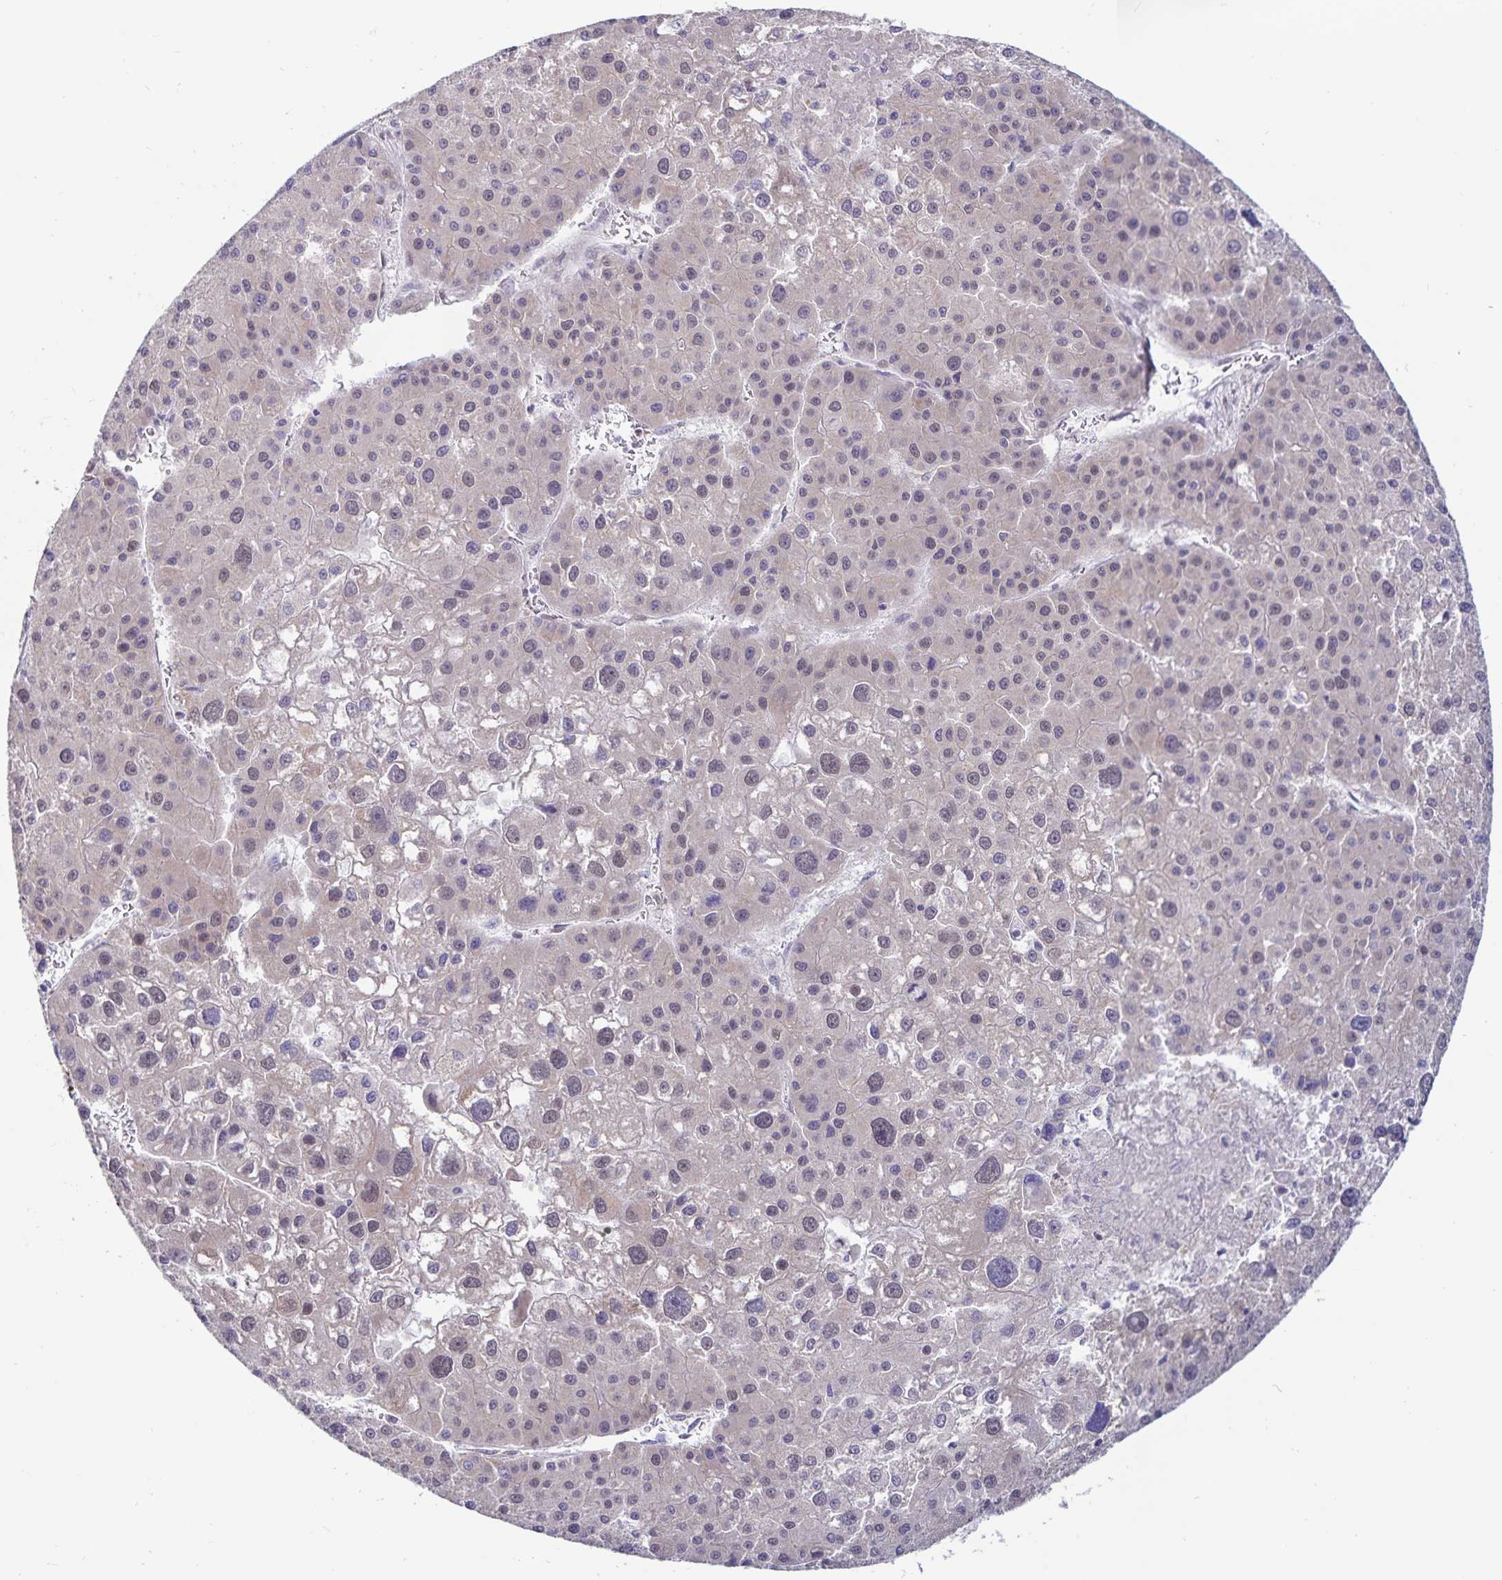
{"staining": {"intensity": "weak", "quantity": "<25%", "location": "cytoplasmic/membranous"}, "tissue": "liver cancer", "cell_type": "Tumor cells", "image_type": "cancer", "snomed": [{"axis": "morphology", "description": "Carcinoma, Hepatocellular, NOS"}, {"axis": "topography", "description": "Liver"}], "caption": "The histopathology image shows no staining of tumor cells in hepatocellular carcinoma (liver).", "gene": "ATP2A2", "patient": {"sex": "male", "age": 73}}